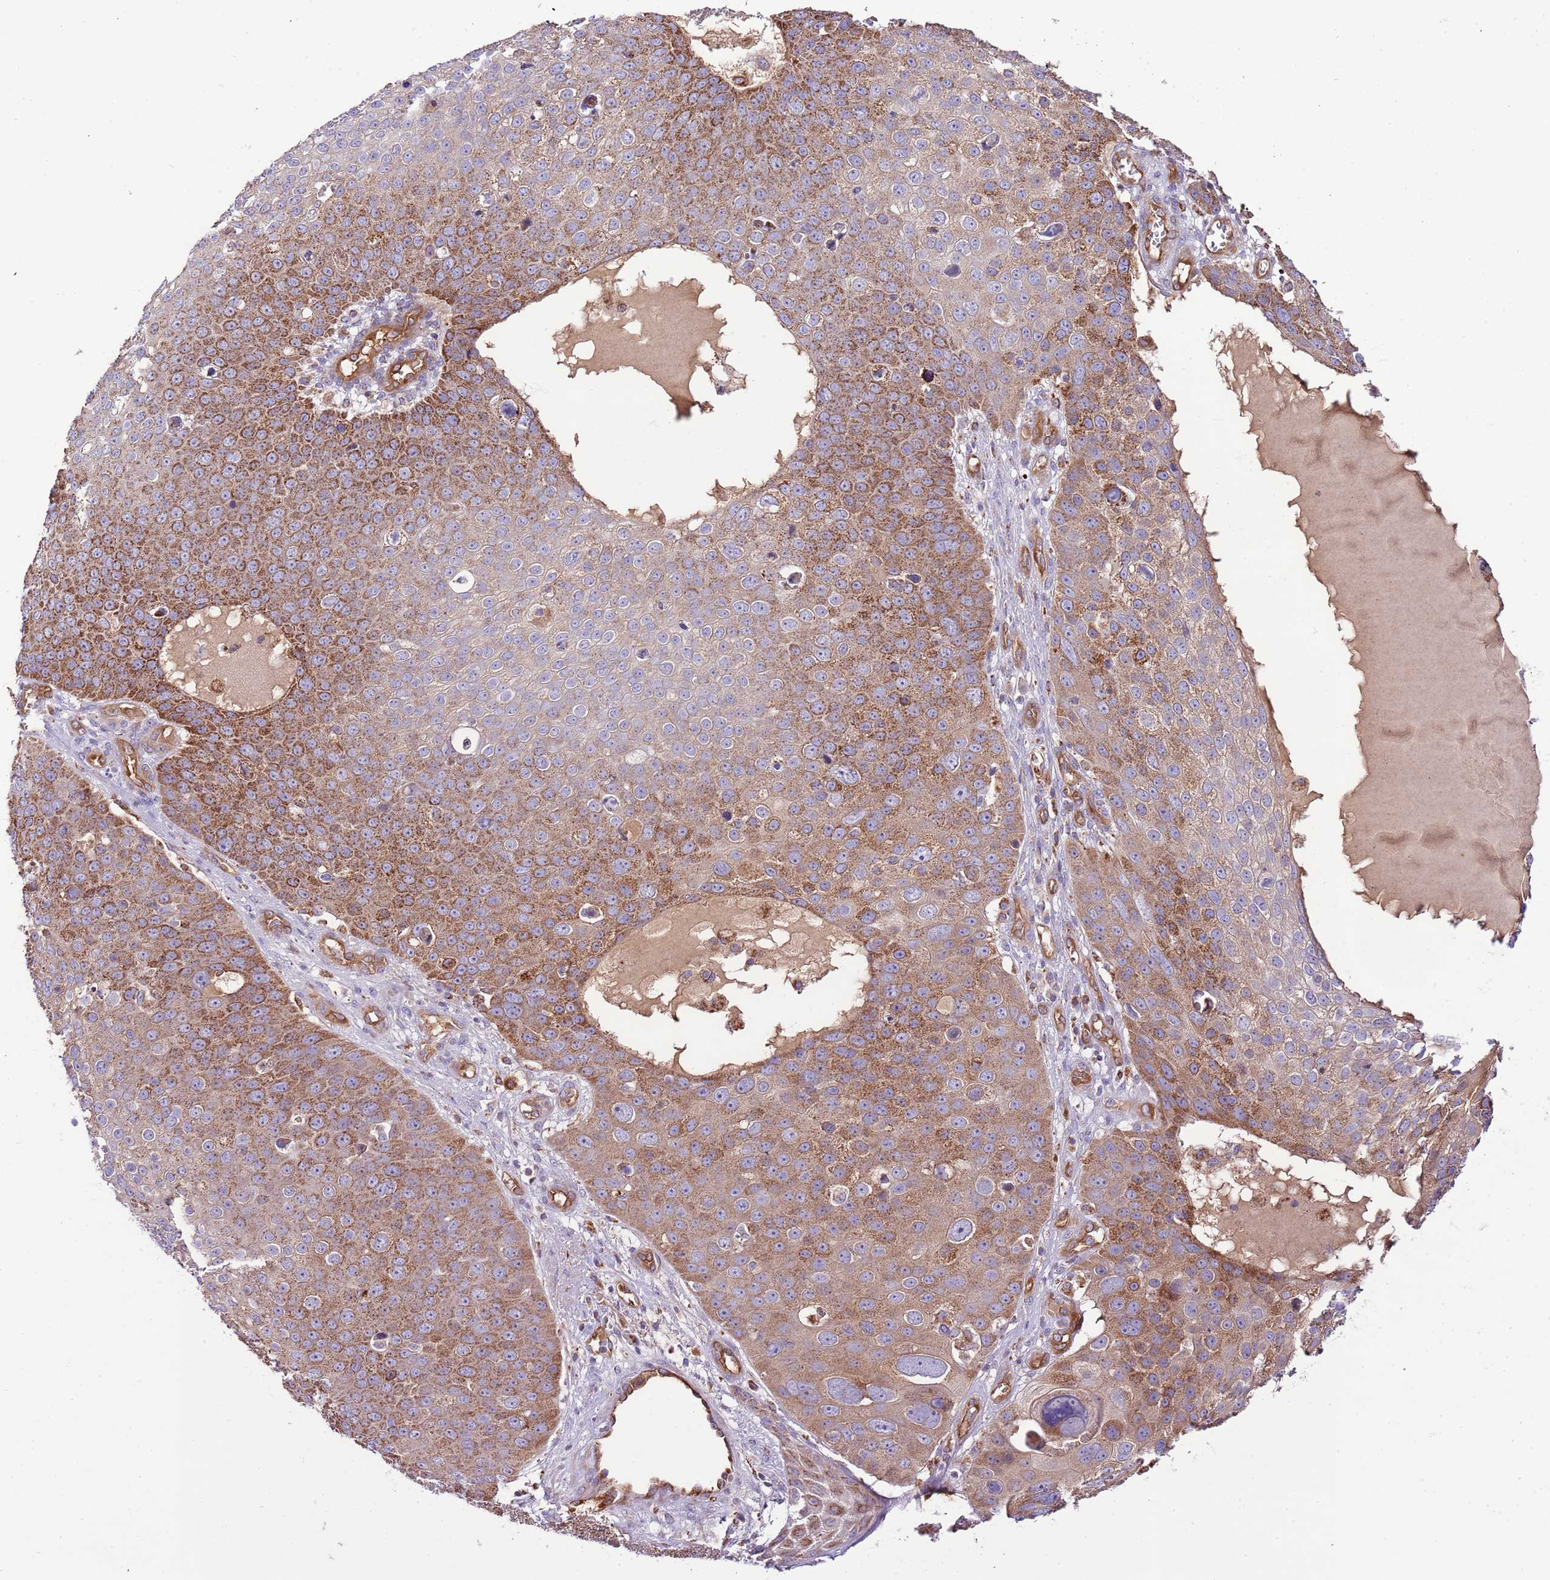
{"staining": {"intensity": "moderate", "quantity": "25%-75%", "location": "cytoplasmic/membranous"}, "tissue": "skin cancer", "cell_type": "Tumor cells", "image_type": "cancer", "snomed": [{"axis": "morphology", "description": "Squamous cell carcinoma, NOS"}, {"axis": "topography", "description": "Skin"}], "caption": "Immunohistochemical staining of human skin cancer shows medium levels of moderate cytoplasmic/membranous protein staining in approximately 25%-75% of tumor cells. The staining is performed using DAB (3,3'-diaminobenzidine) brown chromogen to label protein expression. The nuclei are counter-stained blue using hematoxylin.", "gene": "DOCK6", "patient": {"sex": "male", "age": 71}}